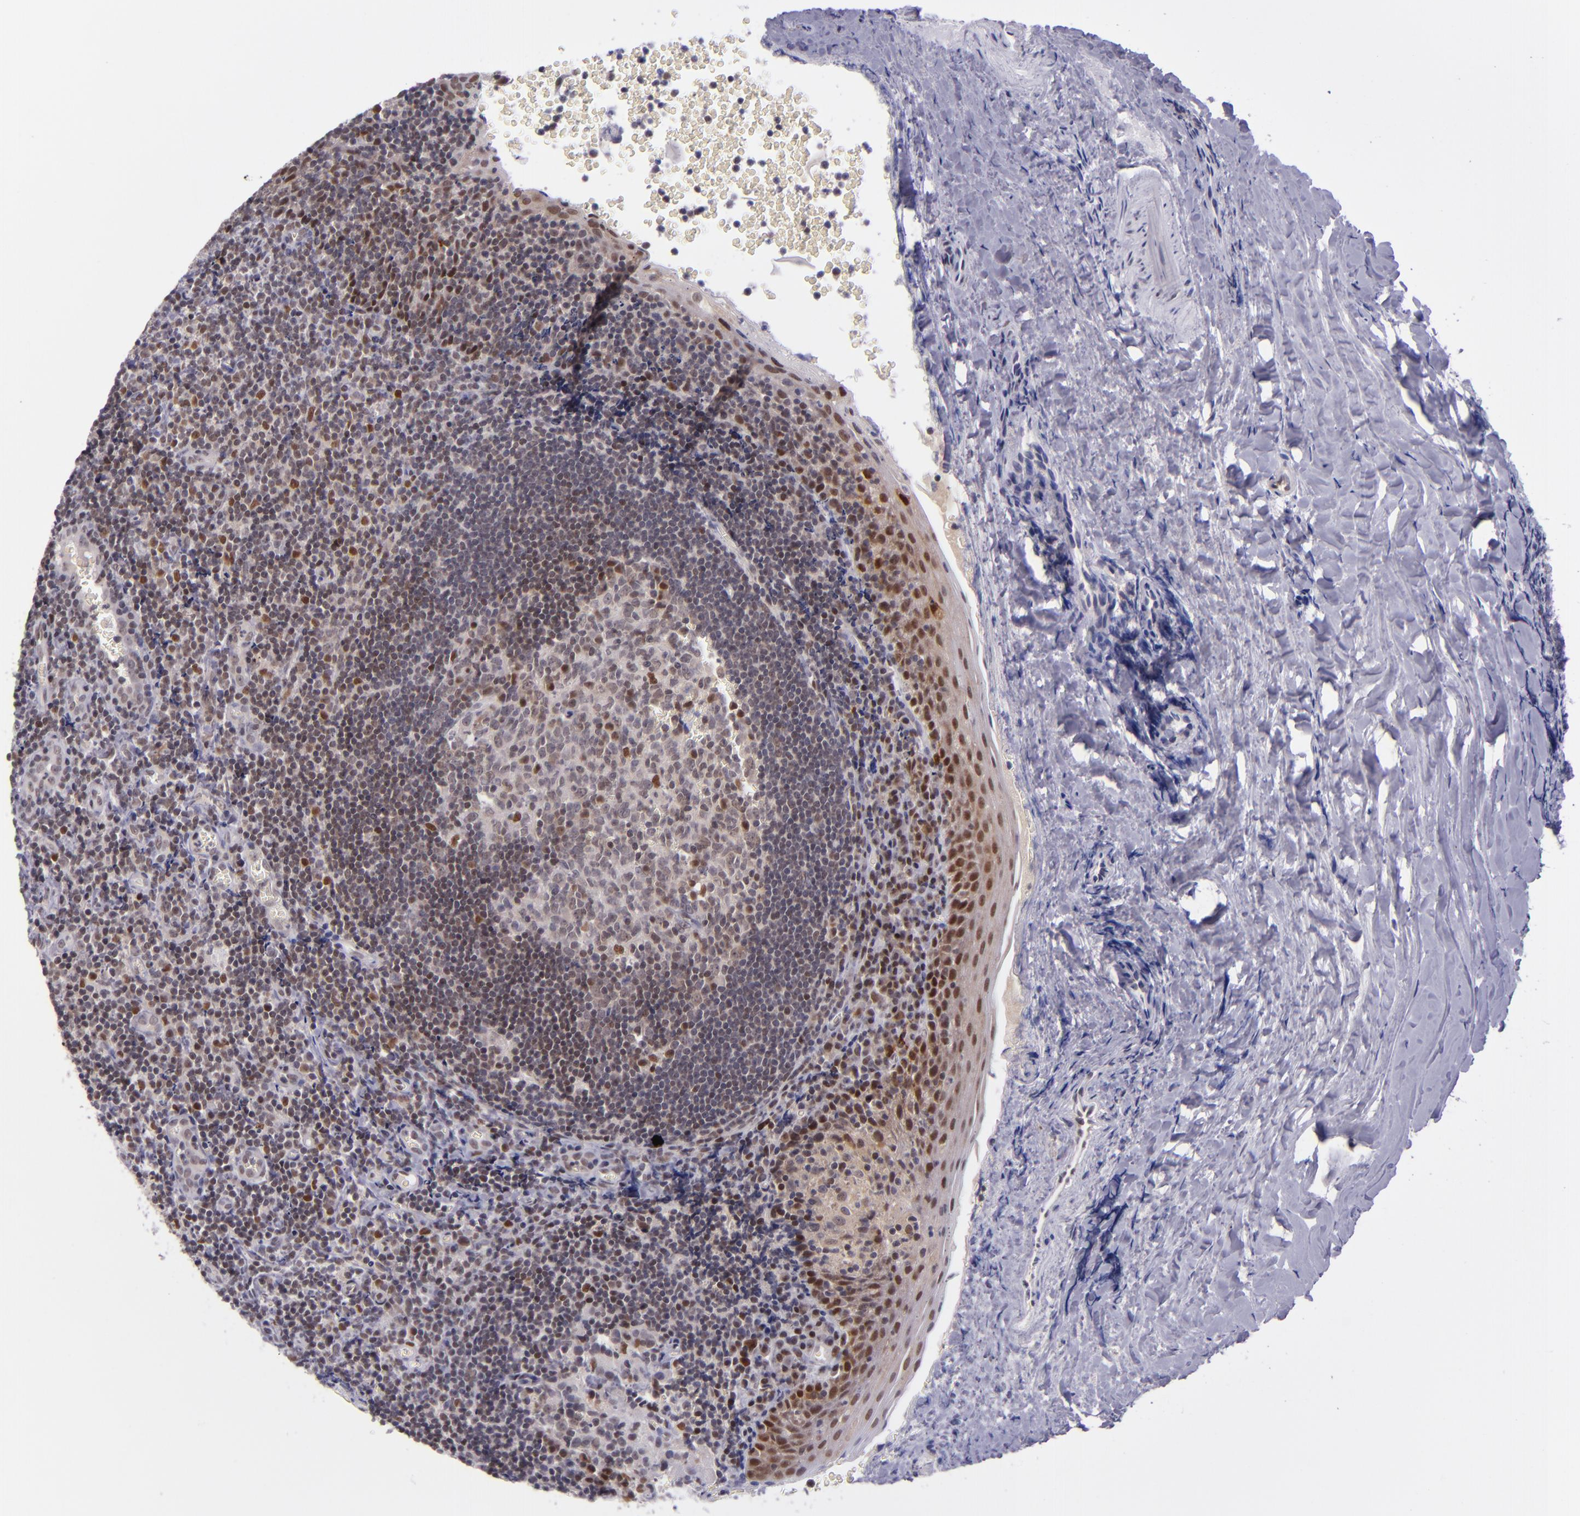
{"staining": {"intensity": "moderate", "quantity": "<25%", "location": "nuclear"}, "tissue": "tonsil", "cell_type": "Germinal center cells", "image_type": "normal", "snomed": [{"axis": "morphology", "description": "Normal tissue, NOS"}, {"axis": "topography", "description": "Tonsil"}], "caption": "Protein staining reveals moderate nuclear staining in approximately <25% of germinal center cells in normal tonsil. (Stains: DAB in brown, nuclei in blue, Microscopy: brightfield microscopy at high magnification).", "gene": "BAG1", "patient": {"sex": "male", "age": 20}}